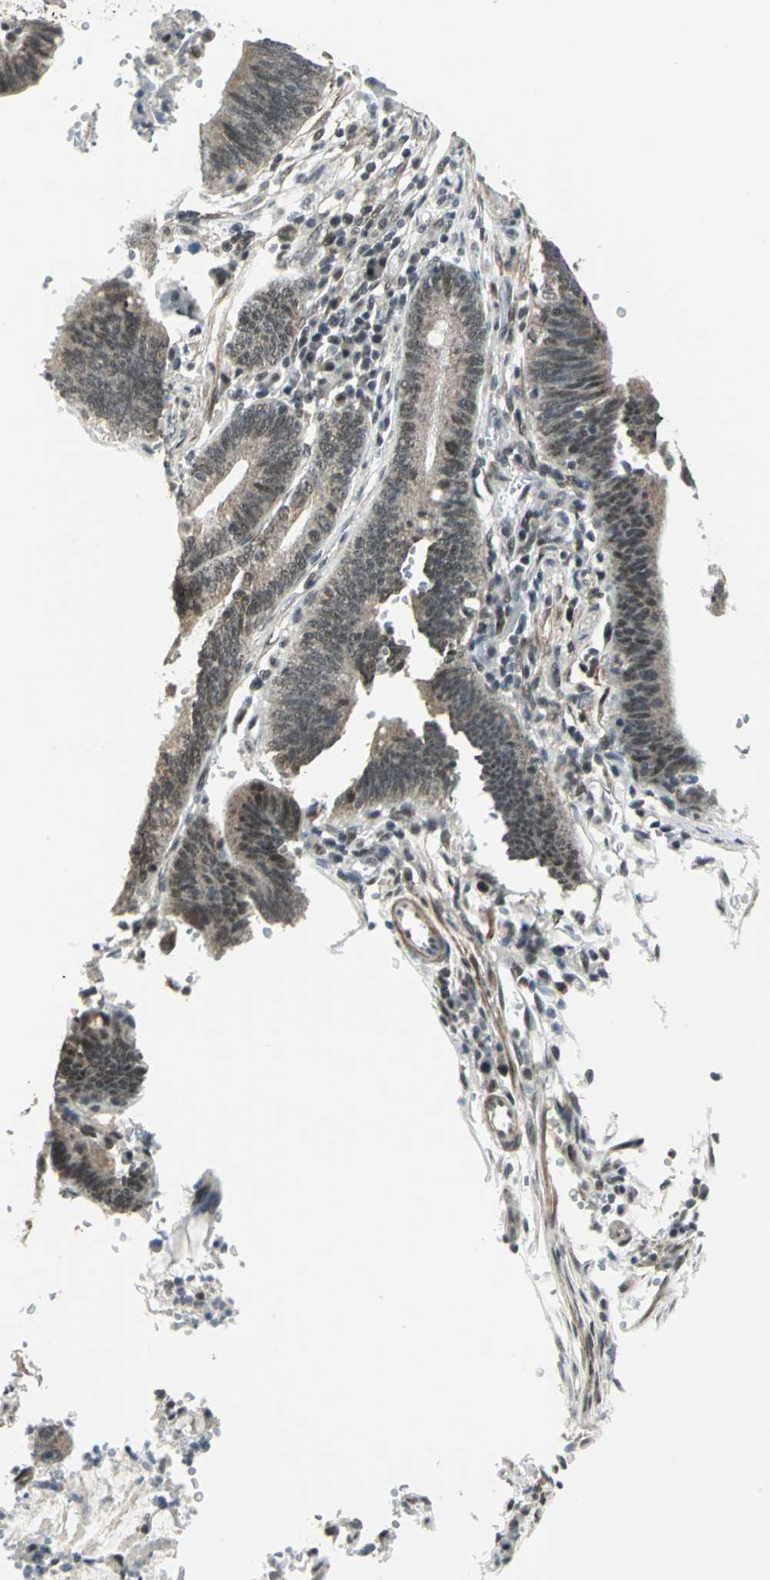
{"staining": {"intensity": "weak", "quantity": ">75%", "location": "cytoplasmic/membranous,nuclear"}, "tissue": "colorectal cancer", "cell_type": "Tumor cells", "image_type": "cancer", "snomed": [{"axis": "morphology", "description": "Adenocarcinoma, NOS"}, {"axis": "topography", "description": "Rectum"}], "caption": "Human colorectal cancer (adenocarcinoma) stained for a protein (brown) exhibits weak cytoplasmic/membranous and nuclear positive positivity in approximately >75% of tumor cells.", "gene": "MTA1", "patient": {"sex": "female", "age": 66}}